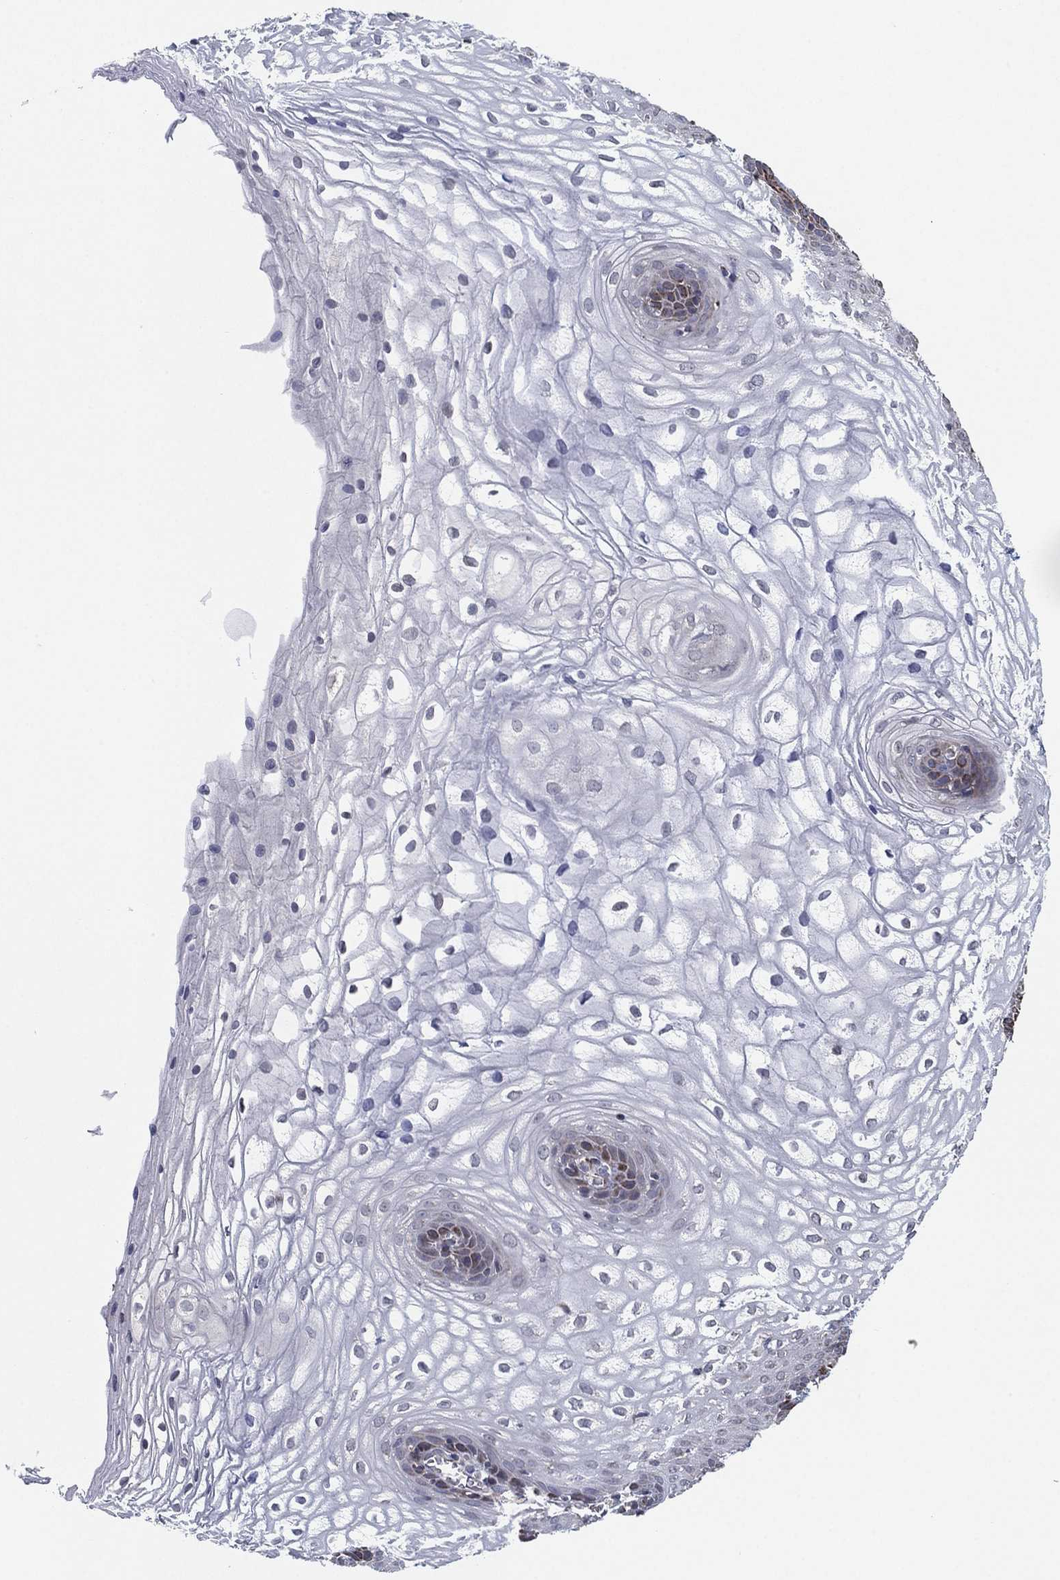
{"staining": {"intensity": "moderate", "quantity": "<25%", "location": "cytoplasmic/membranous"}, "tissue": "vagina", "cell_type": "Squamous epithelial cells", "image_type": "normal", "snomed": [{"axis": "morphology", "description": "Normal tissue, NOS"}, {"axis": "topography", "description": "Vagina"}], "caption": "High-power microscopy captured an immunohistochemistry histopathology image of benign vagina, revealing moderate cytoplasmic/membranous expression in about <25% of squamous epithelial cells. The protein of interest is stained brown, and the nuclei are stained in blue (DAB IHC with brightfield microscopy, high magnification).", "gene": "PSMG4", "patient": {"sex": "female", "age": 34}}